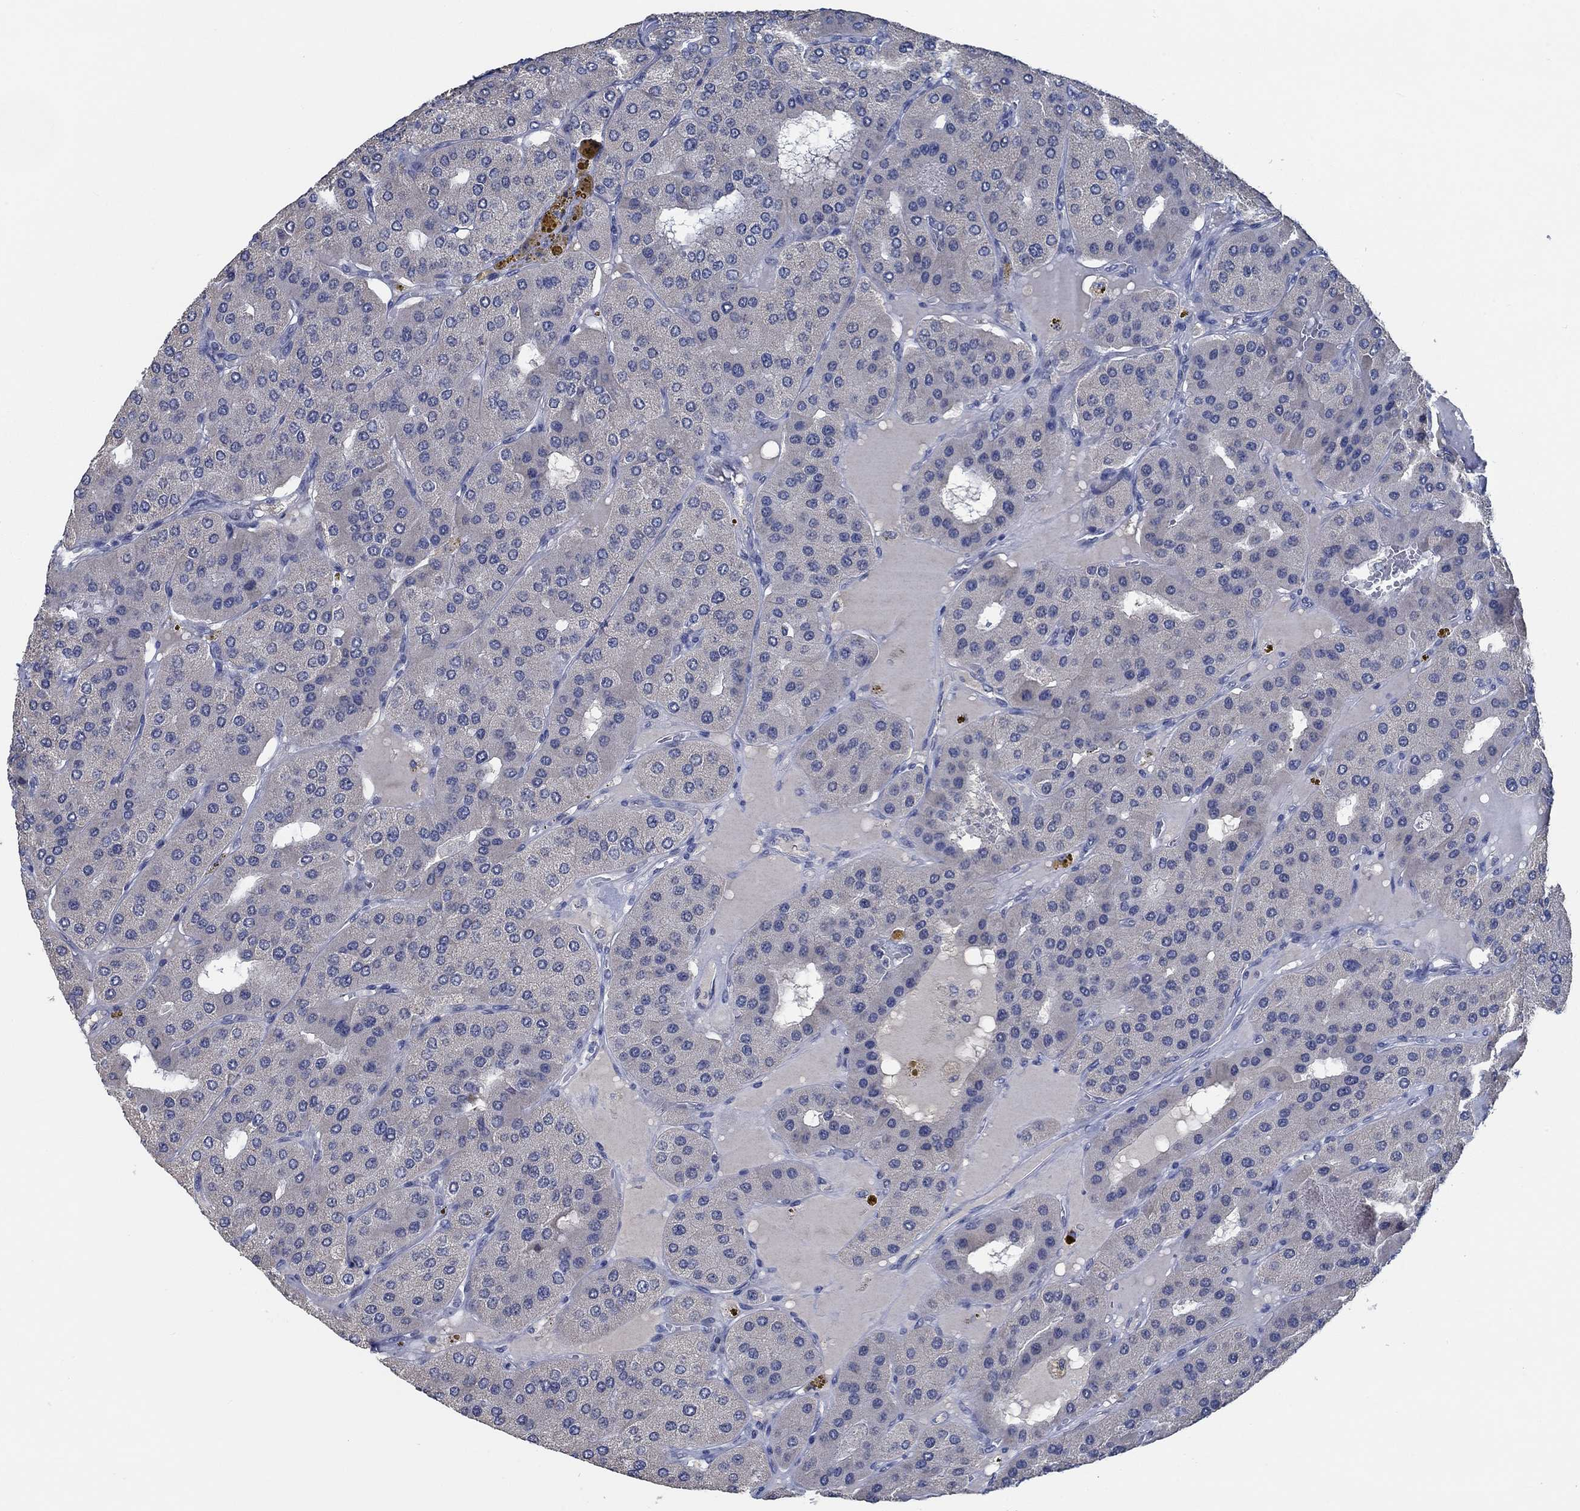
{"staining": {"intensity": "negative", "quantity": "none", "location": "none"}, "tissue": "parathyroid gland", "cell_type": "Glandular cells", "image_type": "normal", "snomed": [{"axis": "morphology", "description": "Normal tissue, NOS"}, {"axis": "morphology", "description": "Adenoma, NOS"}, {"axis": "topography", "description": "Parathyroid gland"}], "caption": "DAB immunohistochemical staining of unremarkable parathyroid gland shows no significant staining in glandular cells. The staining was performed using DAB (3,3'-diaminobenzidine) to visualize the protein expression in brown, while the nuclei were stained in blue with hematoxylin (Magnification: 20x).", "gene": "OBSCN", "patient": {"sex": "female", "age": 86}}